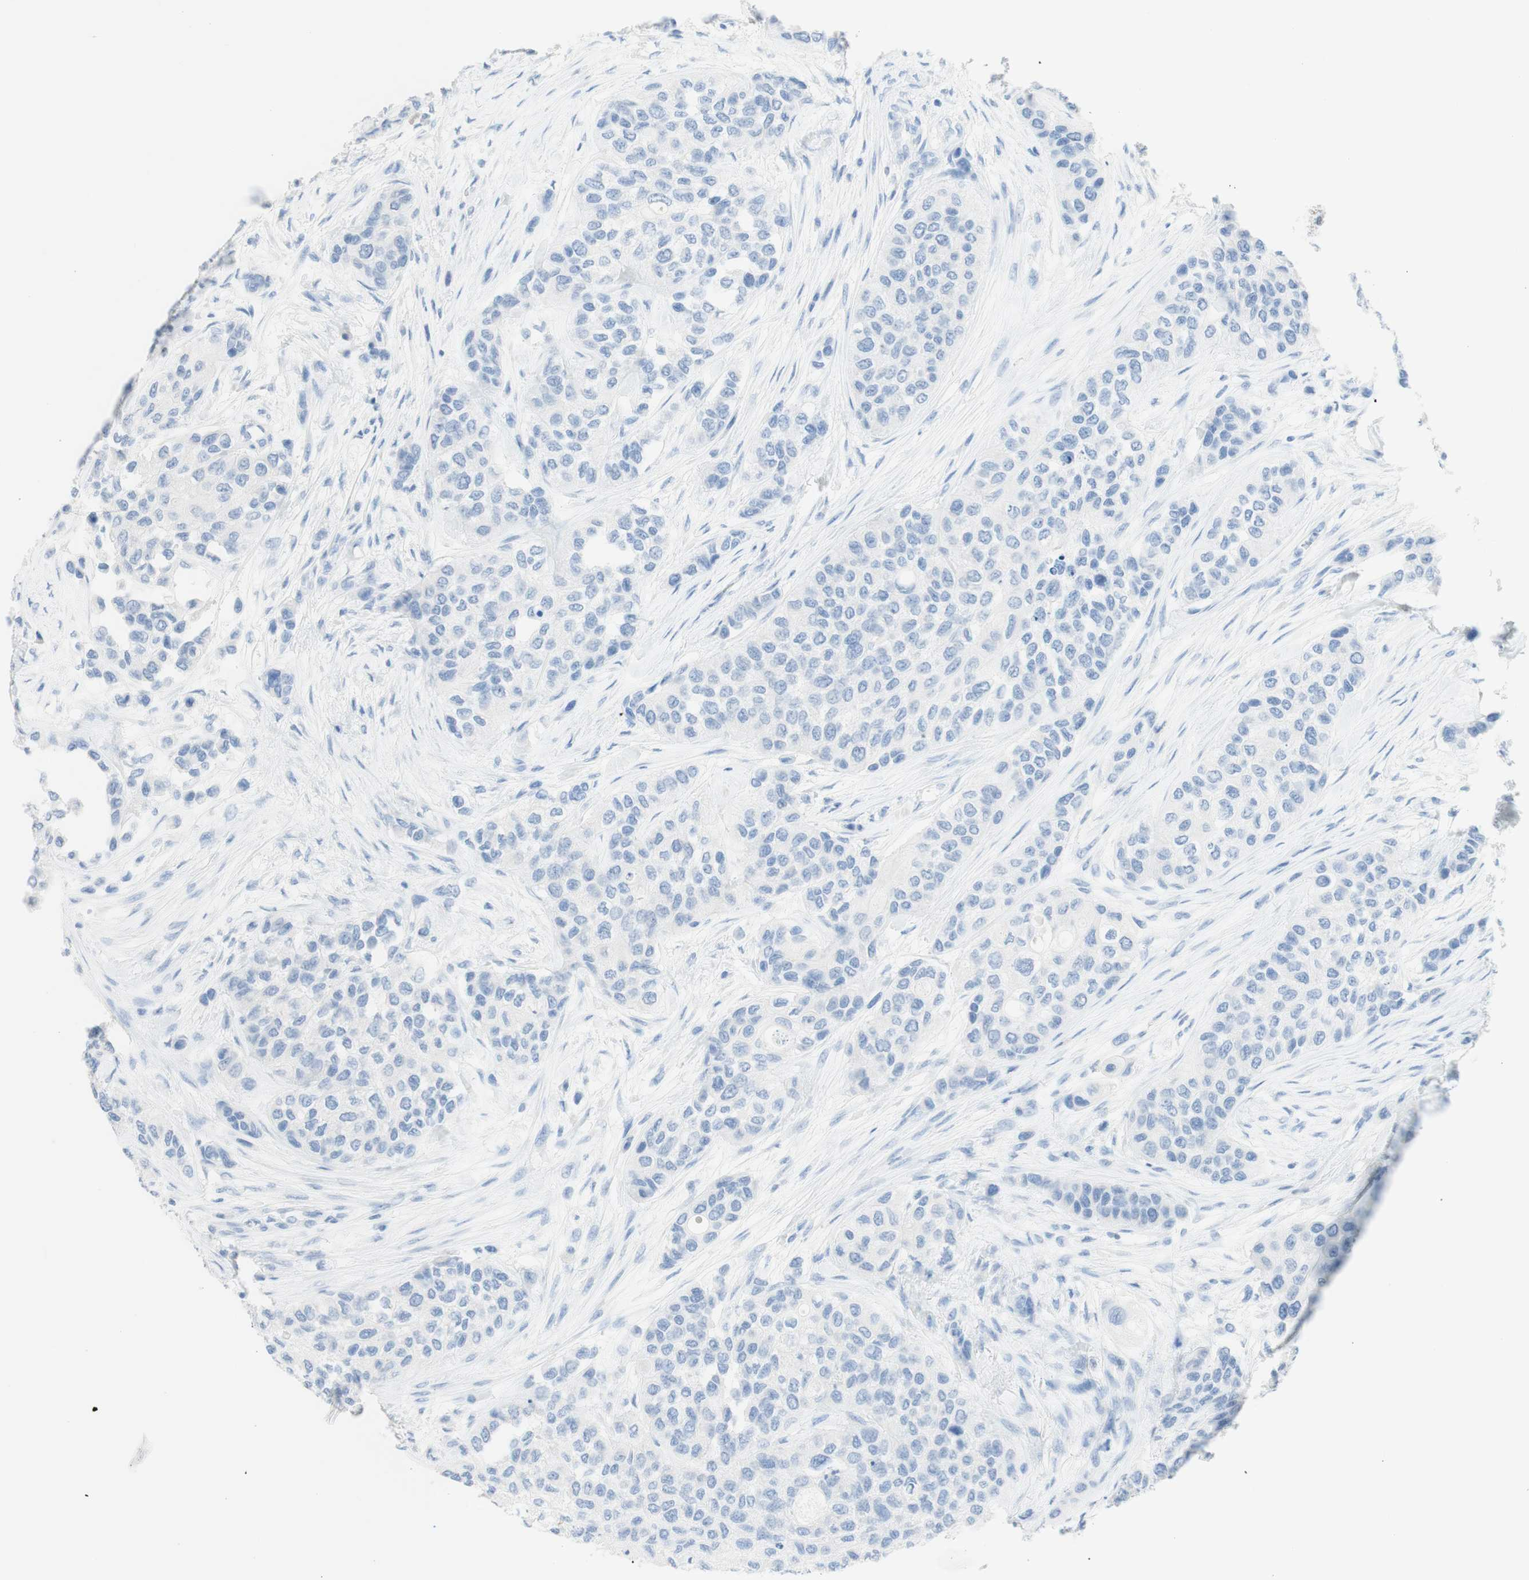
{"staining": {"intensity": "negative", "quantity": "none", "location": "none"}, "tissue": "urothelial cancer", "cell_type": "Tumor cells", "image_type": "cancer", "snomed": [{"axis": "morphology", "description": "Urothelial carcinoma, High grade"}, {"axis": "topography", "description": "Urinary bladder"}], "caption": "Immunohistochemistry photomicrograph of human urothelial cancer stained for a protein (brown), which reveals no staining in tumor cells. (DAB IHC visualized using brightfield microscopy, high magnification).", "gene": "TPO", "patient": {"sex": "female", "age": 56}}